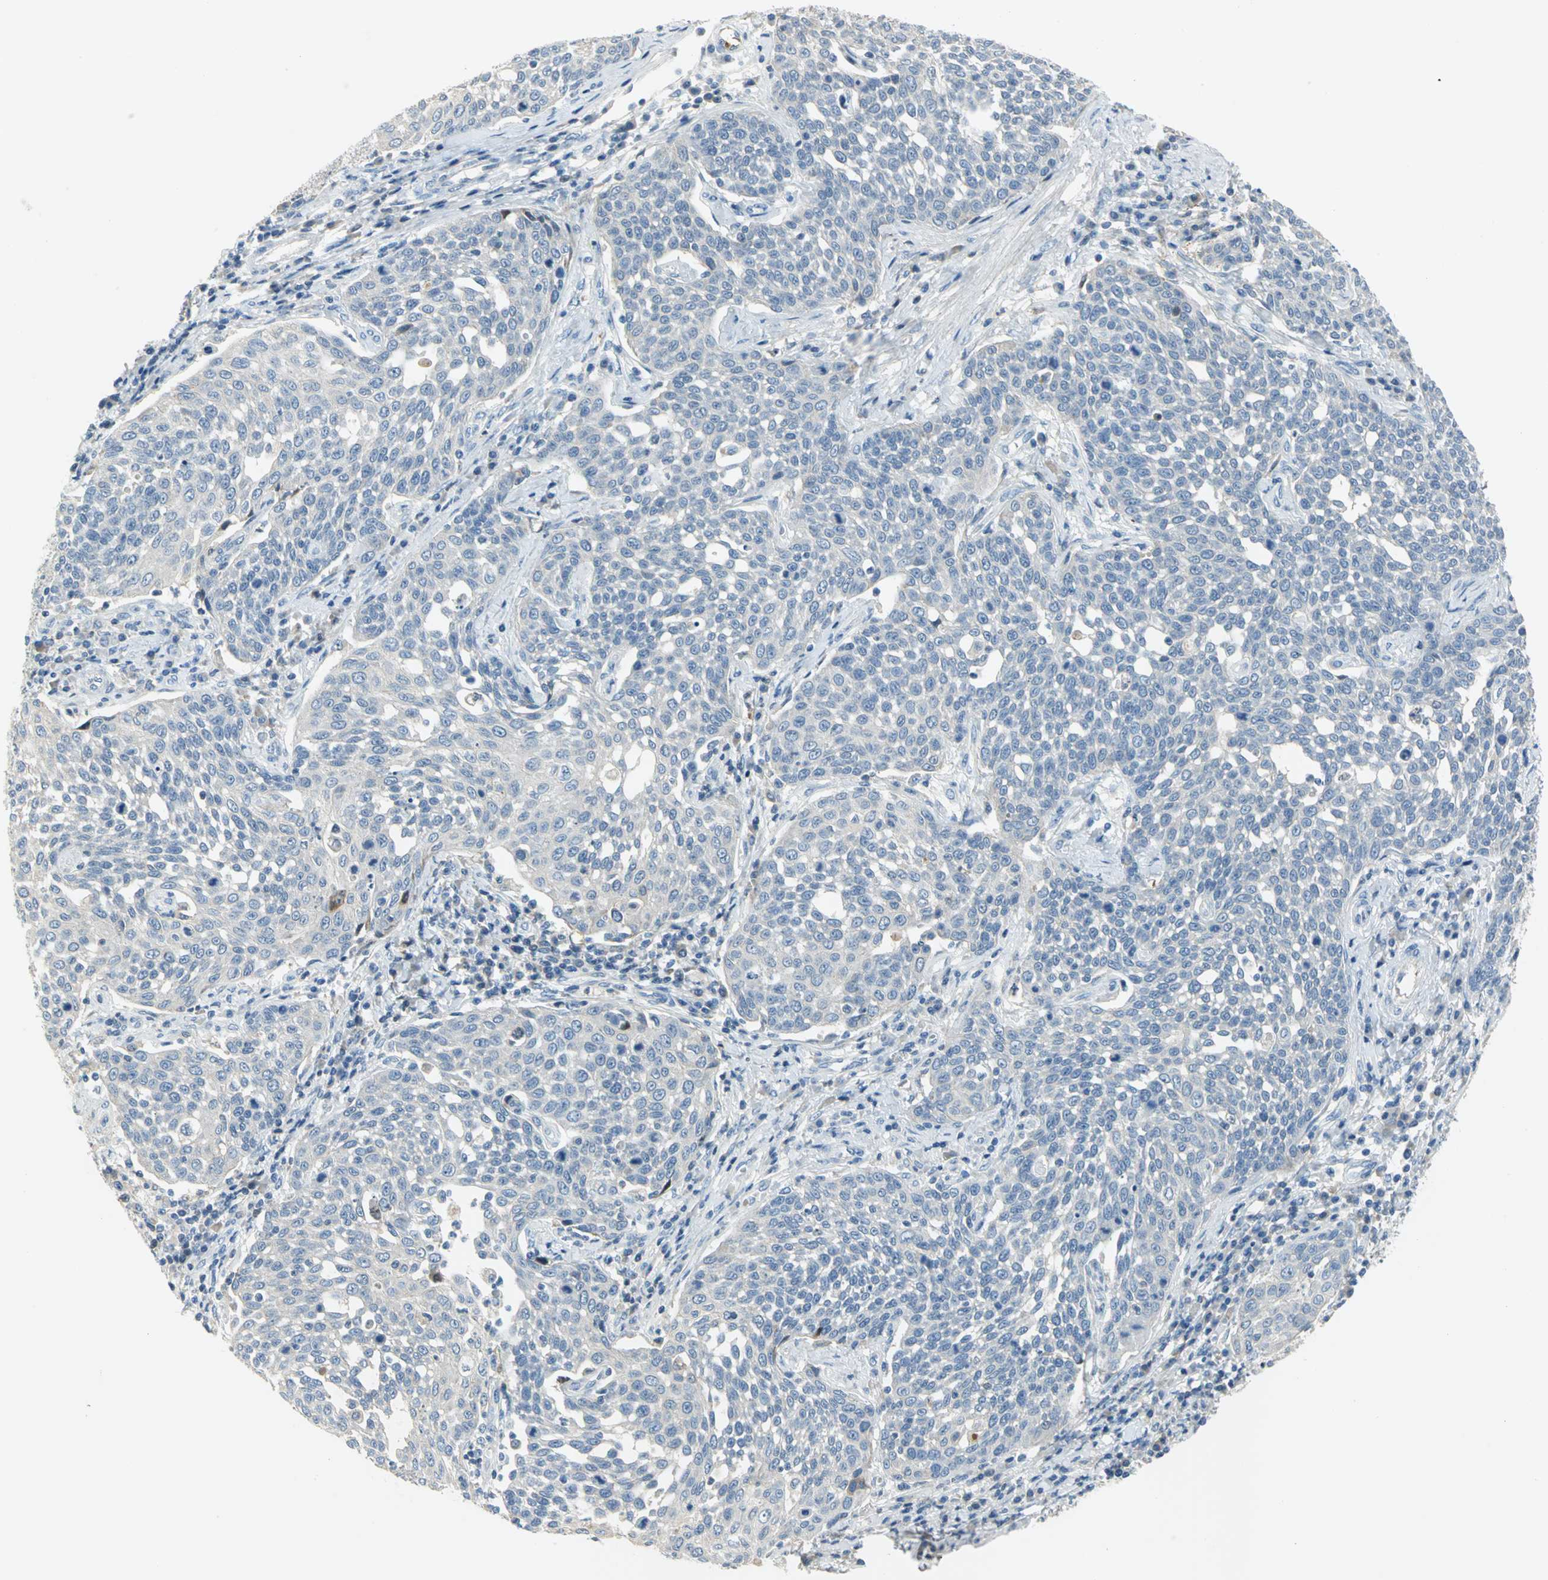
{"staining": {"intensity": "negative", "quantity": "none", "location": "none"}, "tissue": "cervical cancer", "cell_type": "Tumor cells", "image_type": "cancer", "snomed": [{"axis": "morphology", "description": "Squamous cell carcinoma, NOS"}, {"axis": "topography", "description": "Cervix"}], "caption": "Micrograph shows no significant protein expression in tumor cells of cervical cancer. (Stains: DAB immunohistochemistry (IHC) with hematoxylin counter stain, Microscopy: brightfield microscopy at high magnification).", "gene": "ZIC1", "patient": {"sex": "female", "age": 34}}